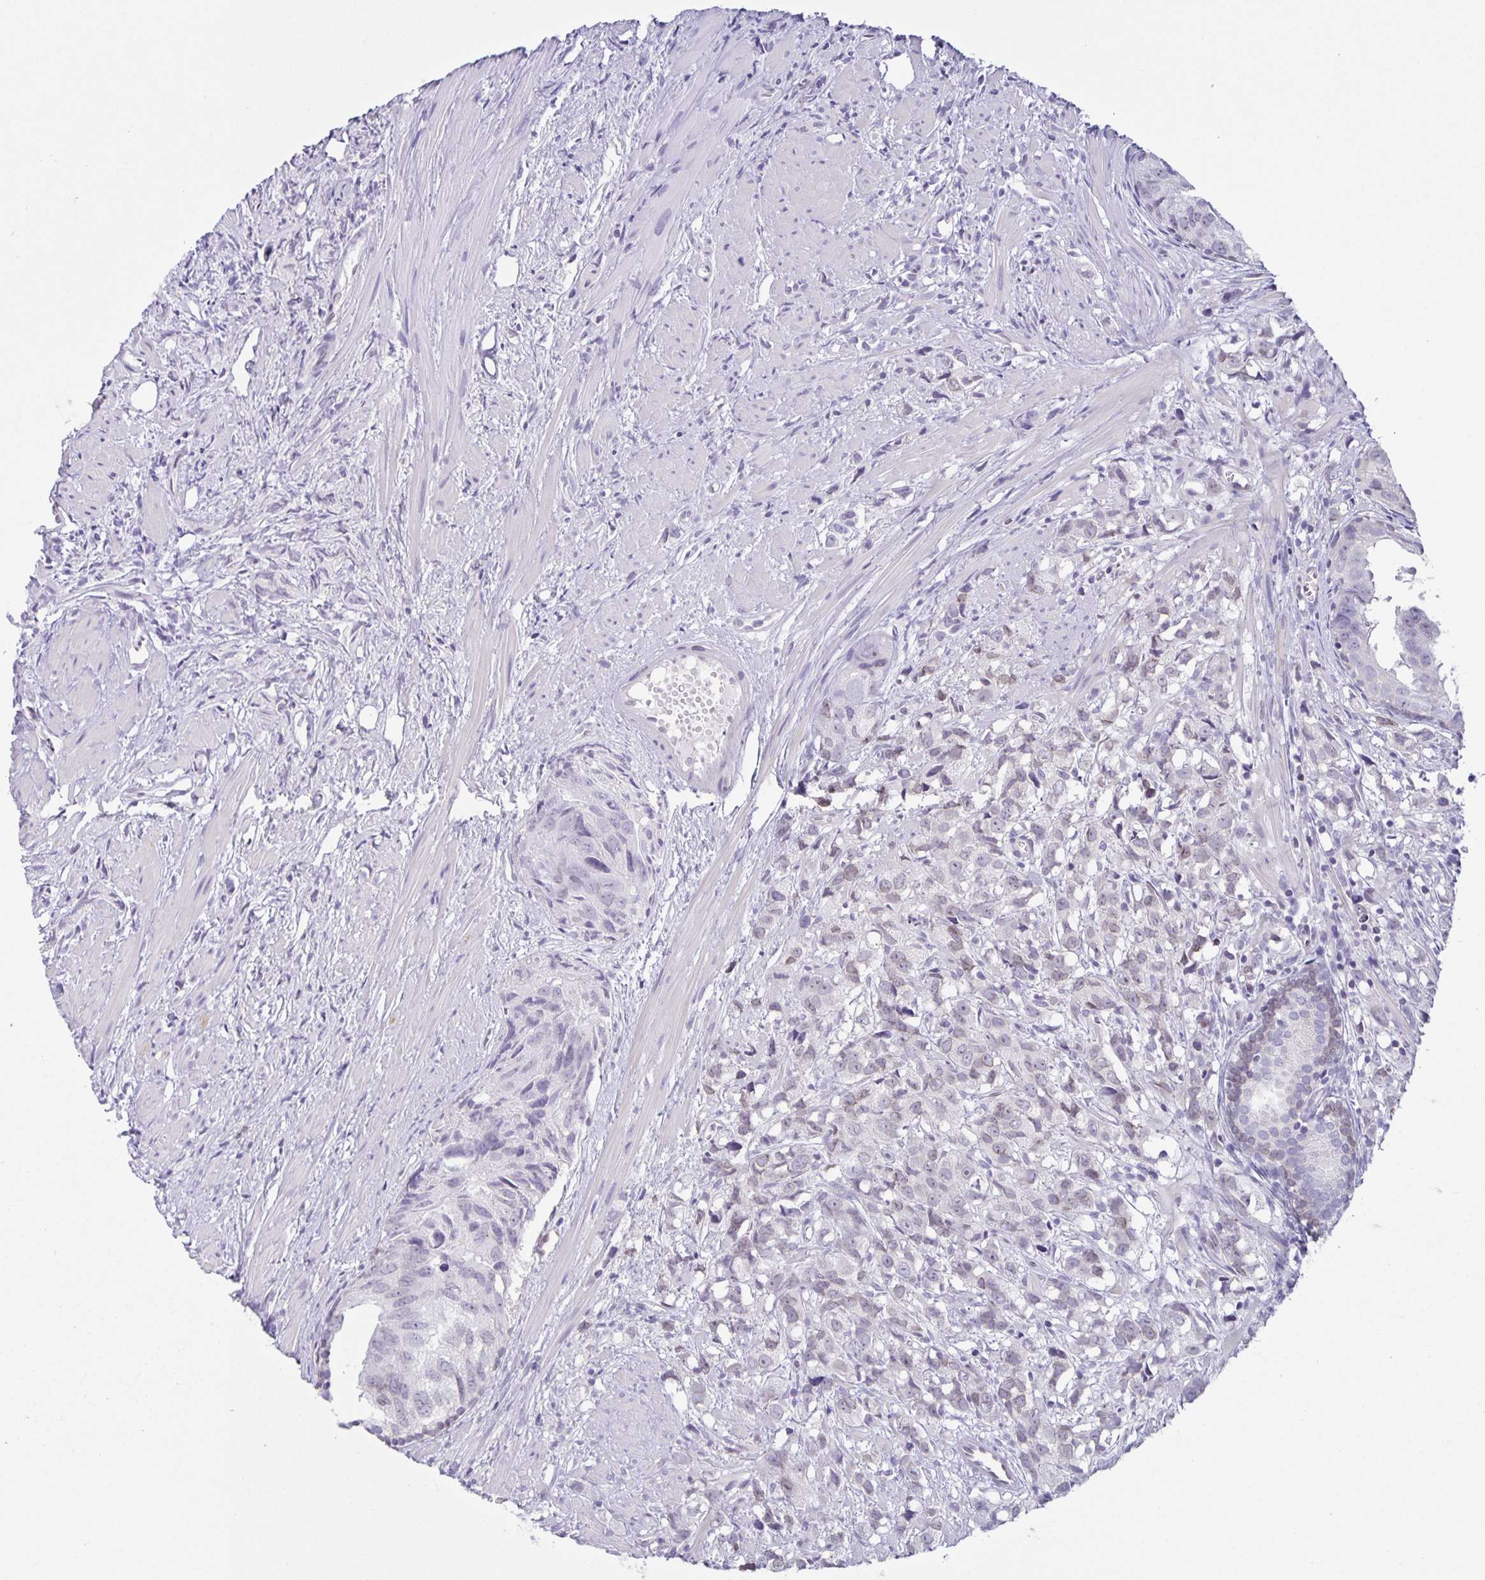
{"staining": {"intensity": "negative", "quantity": "none", "location": "none"}, "tissue": "prostate cancer", "cell_type": "Tumor cells", "image_type": "cancer", "snomed": [{"axis": "morphology", "description": "Adenocarcinoma, High grade"}, {"axis": "topography", "description": "Prostate"}], "caption": "There is no significant positivity in tumor cells of prostate cancer.", "gene": "SYNE2", "patient": {"sex": "male", "age": 58}}